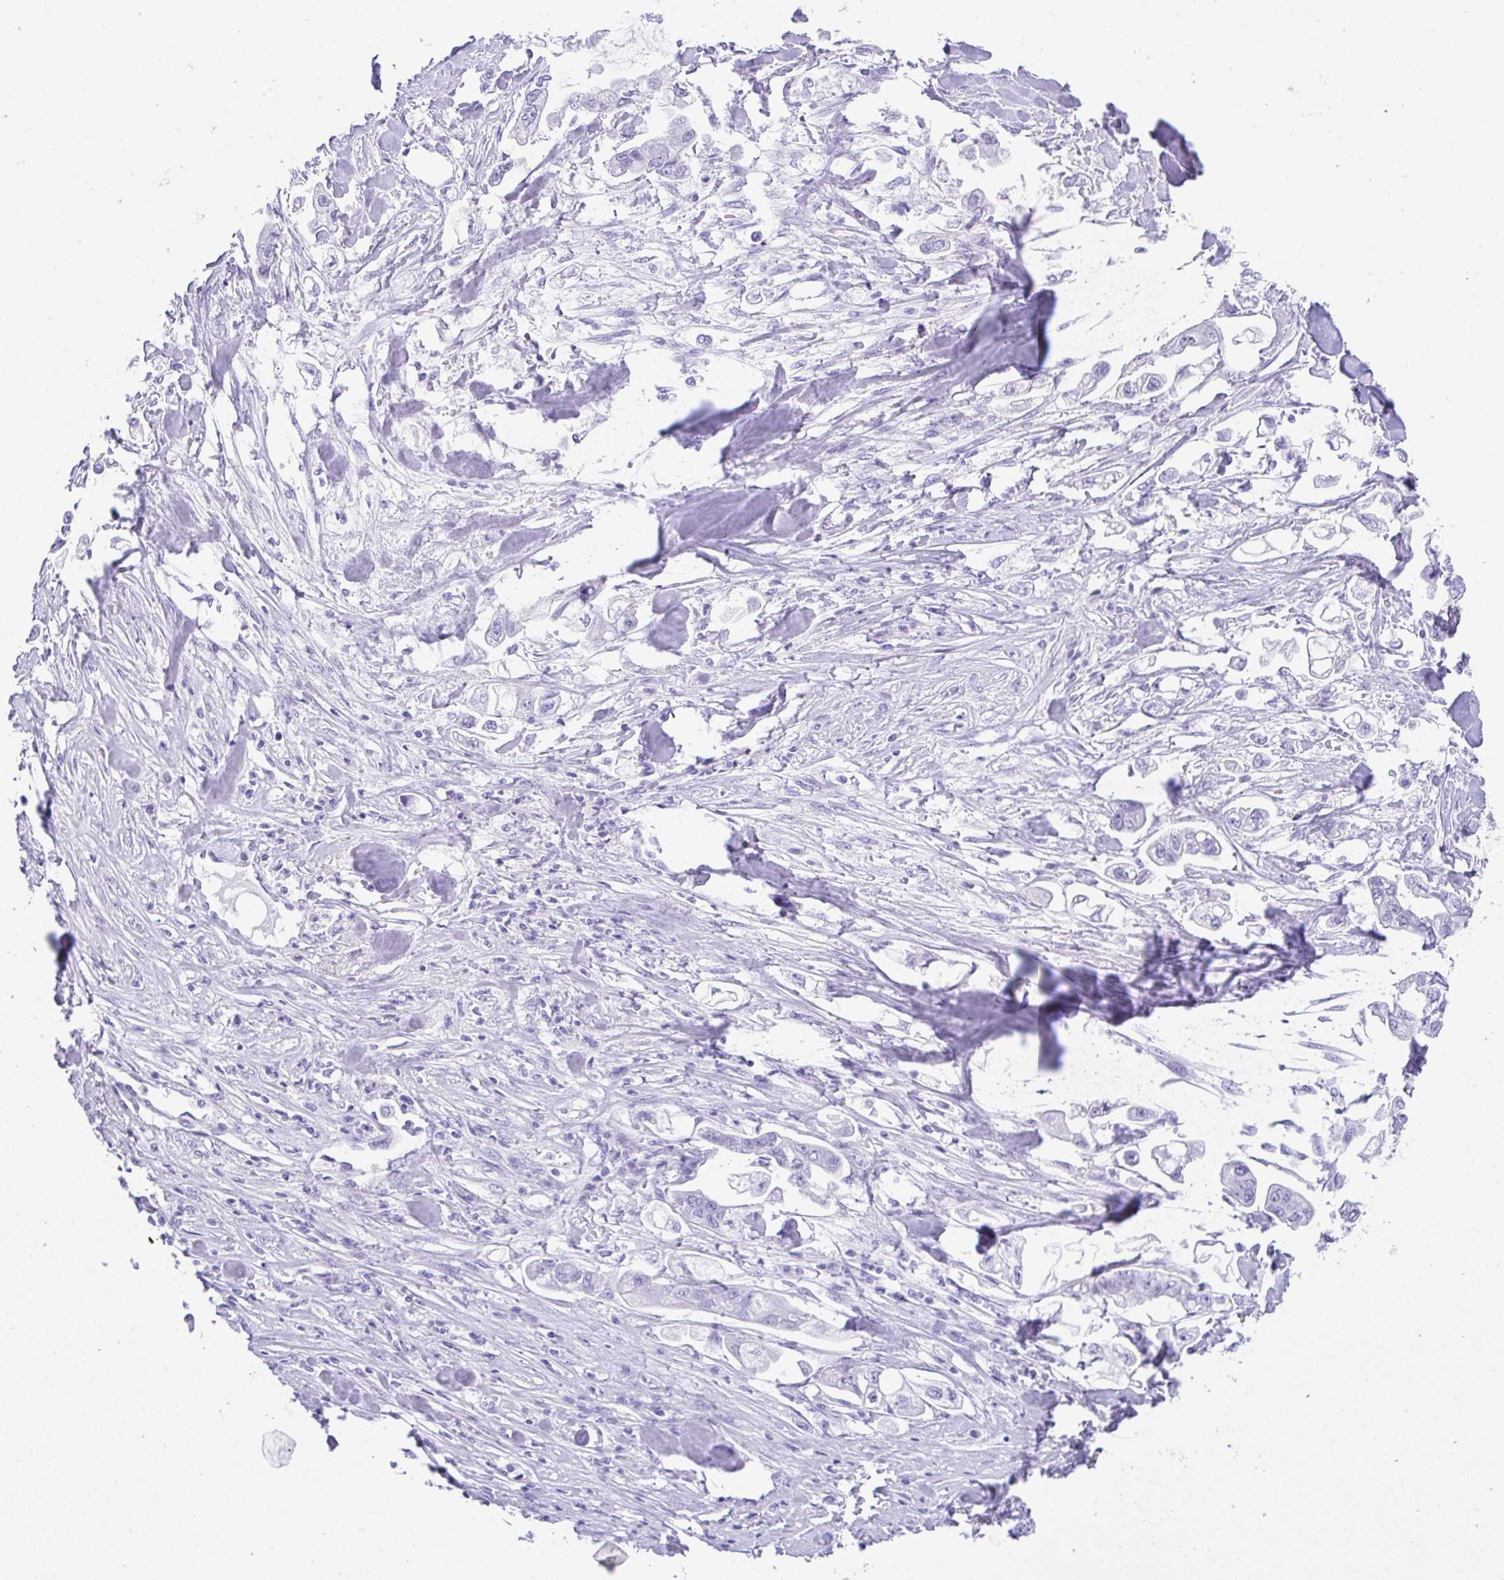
{"staining": {"intensity": "negative", "quantity": "none", "location": "none"}, "tissue": "stomach cancer", "cell_type": "Tumor cells", "image_type": "cancer", "snomed": [{"axis": "morphology", "description": "Adenocarcinoma, NOS"}, {"axis": "topography", "description": "Stomach"}], "caption": "The histopathology image reveals no staining of tumor cells in stomach cancer (adenocarcinoma).", "gene": "CPA1", "patient": {"sex": "male", "age": 62}}